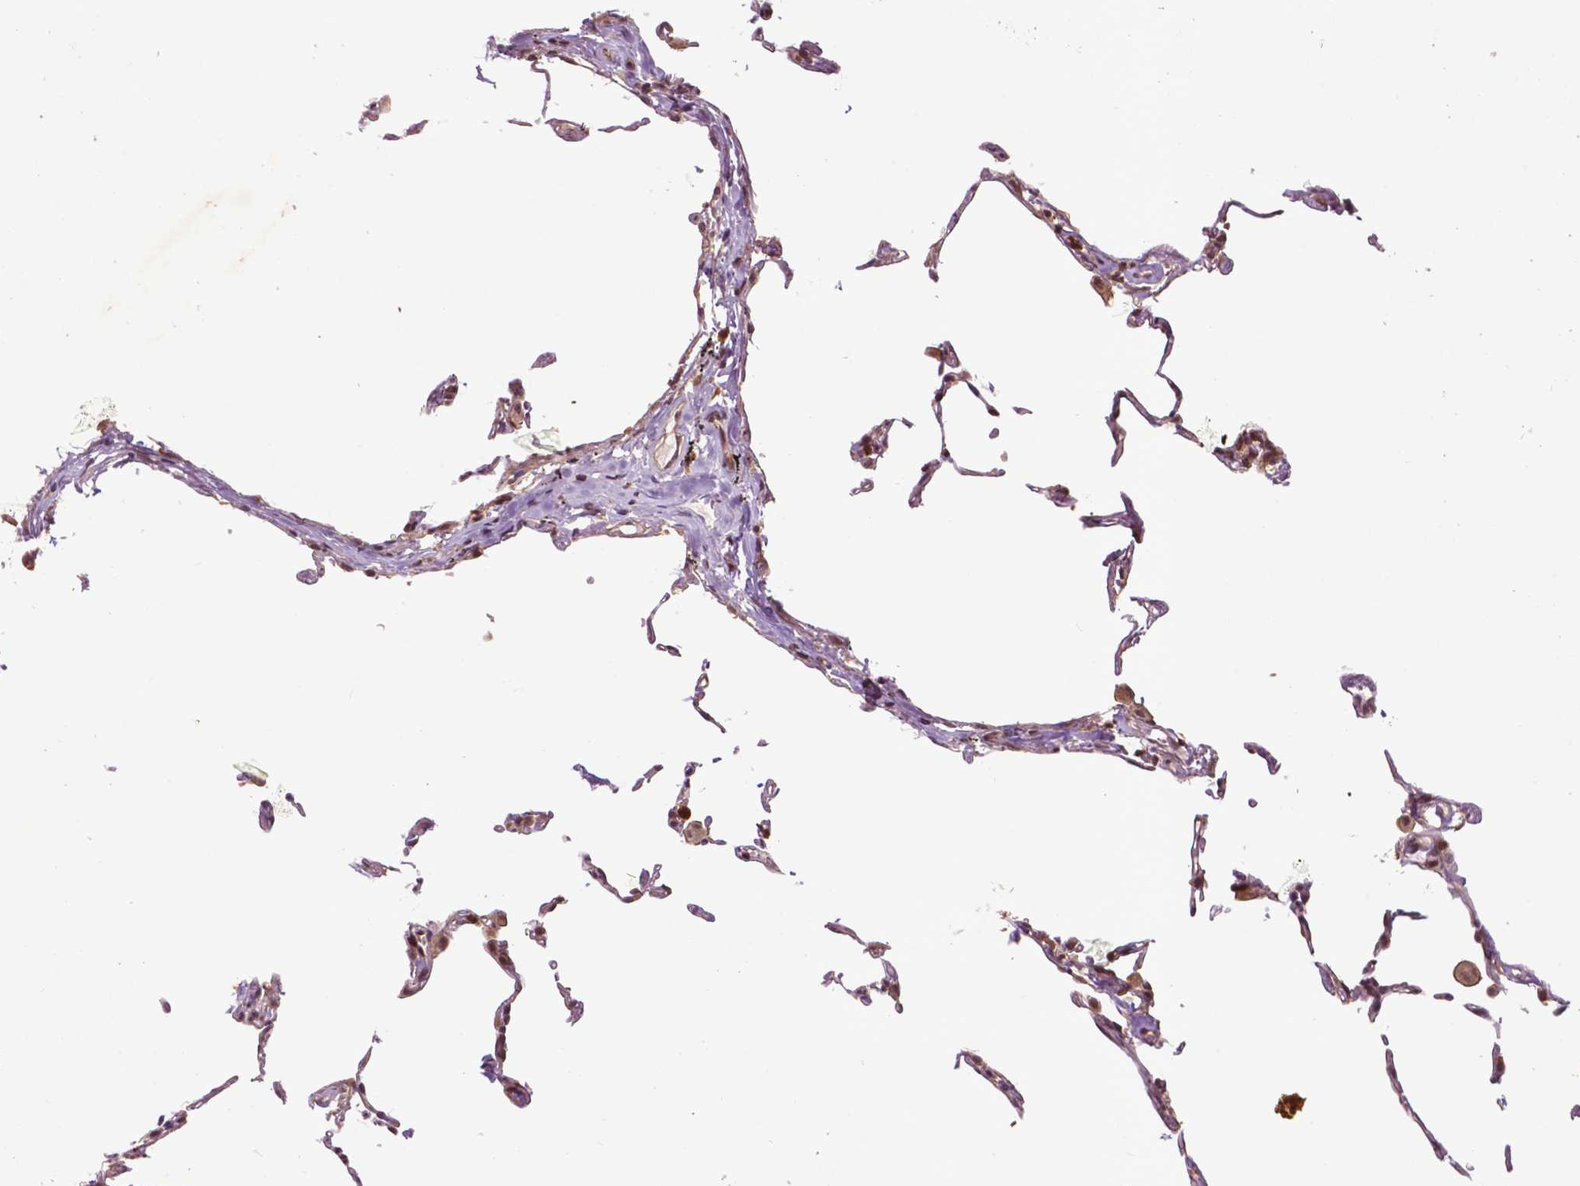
{"staining": {"intensity": "moderate", "quantity": ">75%", "location": "cytoplasmic/membranous,nuclear"}, "tissue": "lung", "cell_type": "Alveolar cells", "image_type": "normal", "snomed": [{"axis": "morphology", "description": "Normal tissue, NOS"}, {"axis": "topography", "description": "Lung"}], "caption": "This micrograph demonstrates unremarkable lung stained with immunohistochemistry to label a protein in brown. The cytoplasmic/membranous,nuclear of alveolar cells show moderate positivity for the protein. Nuclei are counter-stained blue.", "gene": "TMX2", "patient": {"sex": "female", "age": 57}}